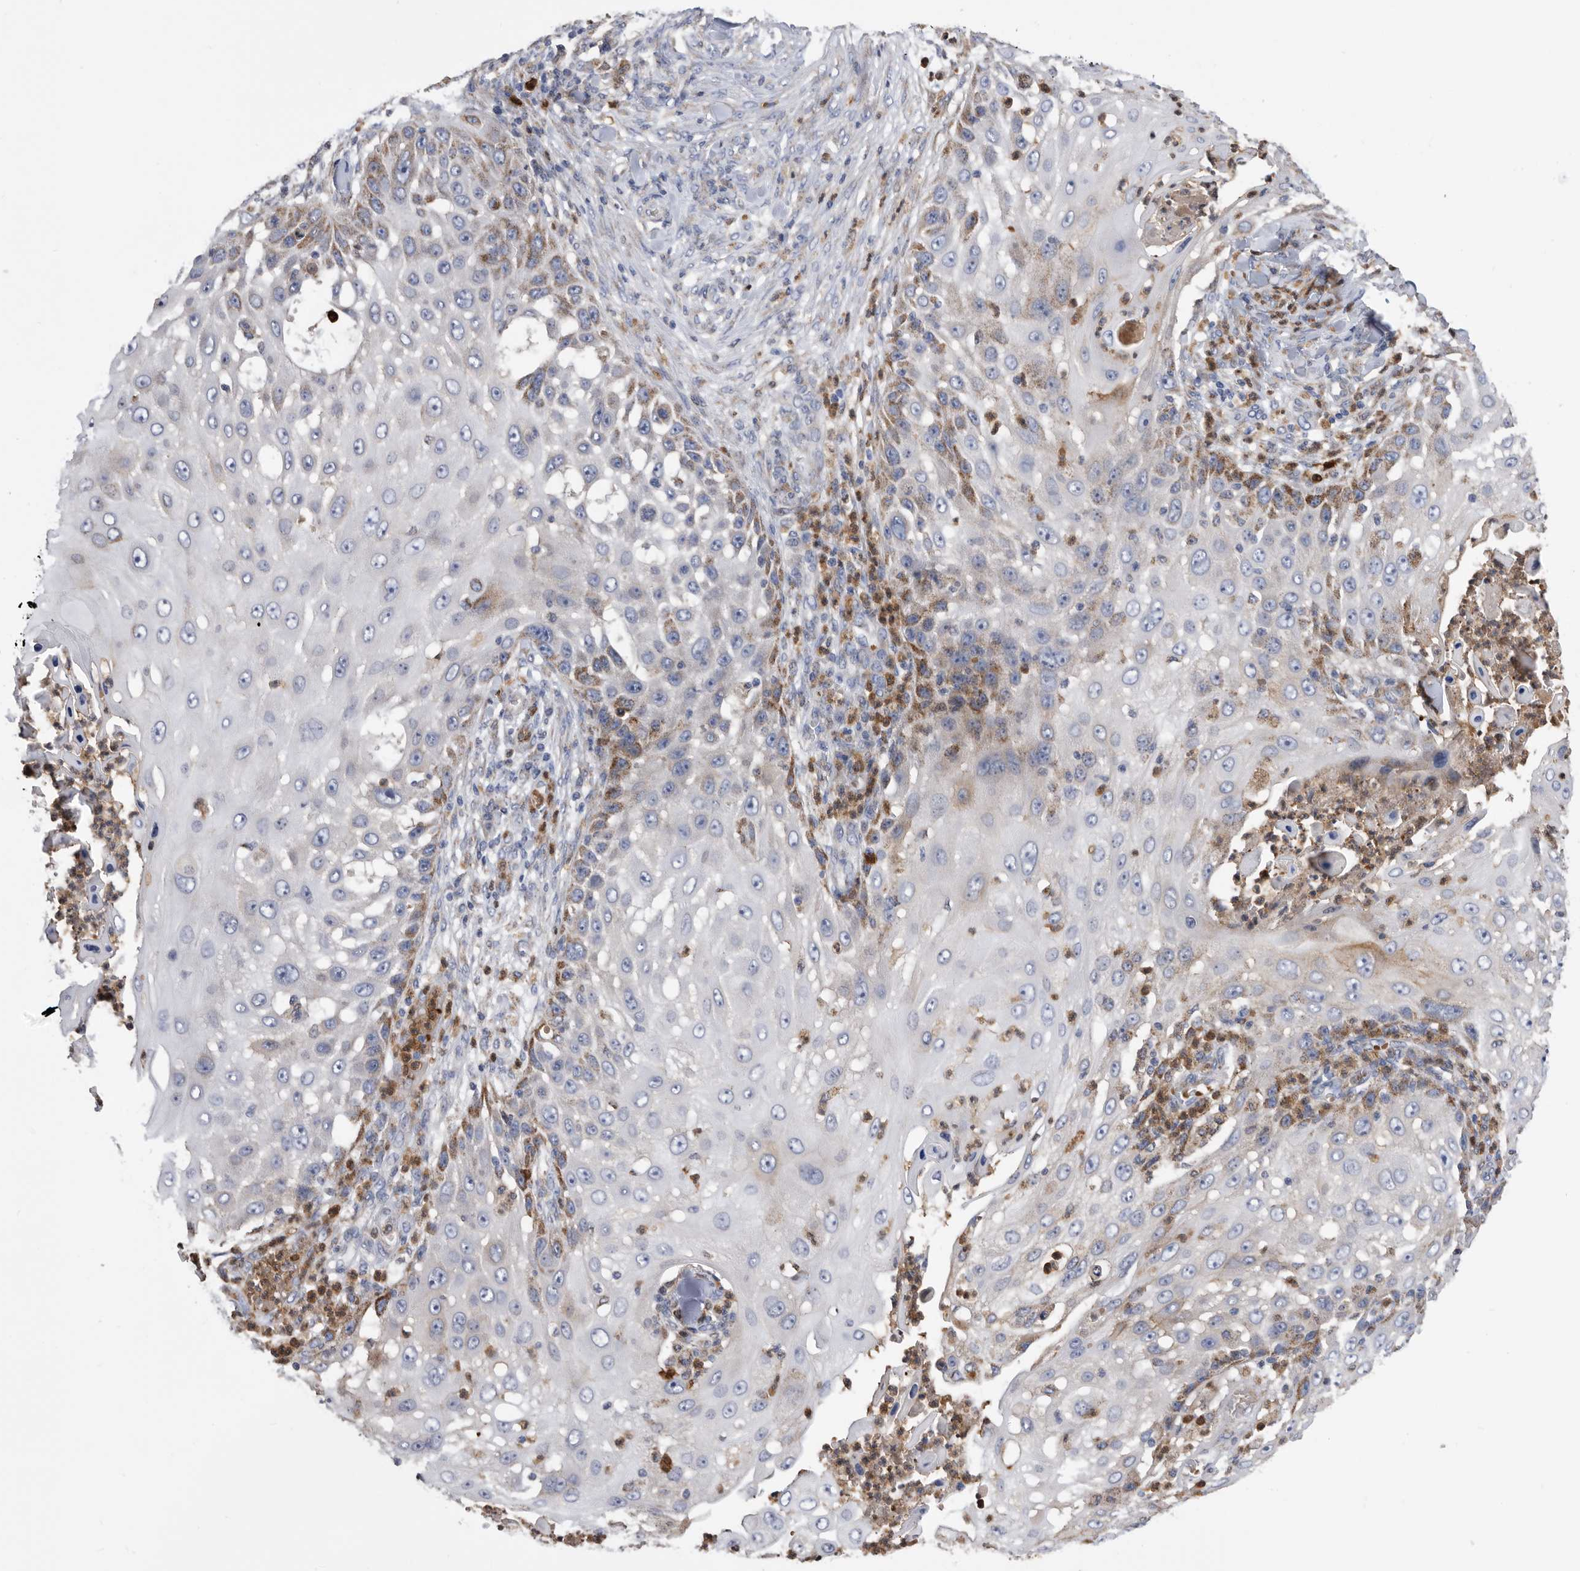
{"staining": {"intensity": "moderate", "quantity": "25%-75%", "location": "cytoplasmic/membranous"}, "tissue": "skin cancer", "cell_type": "Tumor cells", "image_type": "cancer", "snomed": [{"axis": "morphology", "description": "Squamous cell carcinoma, NOS"}, {"axis": "topography", "description": "Skin"}], "caption": "Moderate cytoplasmic/membranous positivity for a protein is identified in about 25%-75% of tumor cells of skin cancer using IHC.", "gene": "CRISPLD2", "patient": {"sex": "female", "age": 44}}